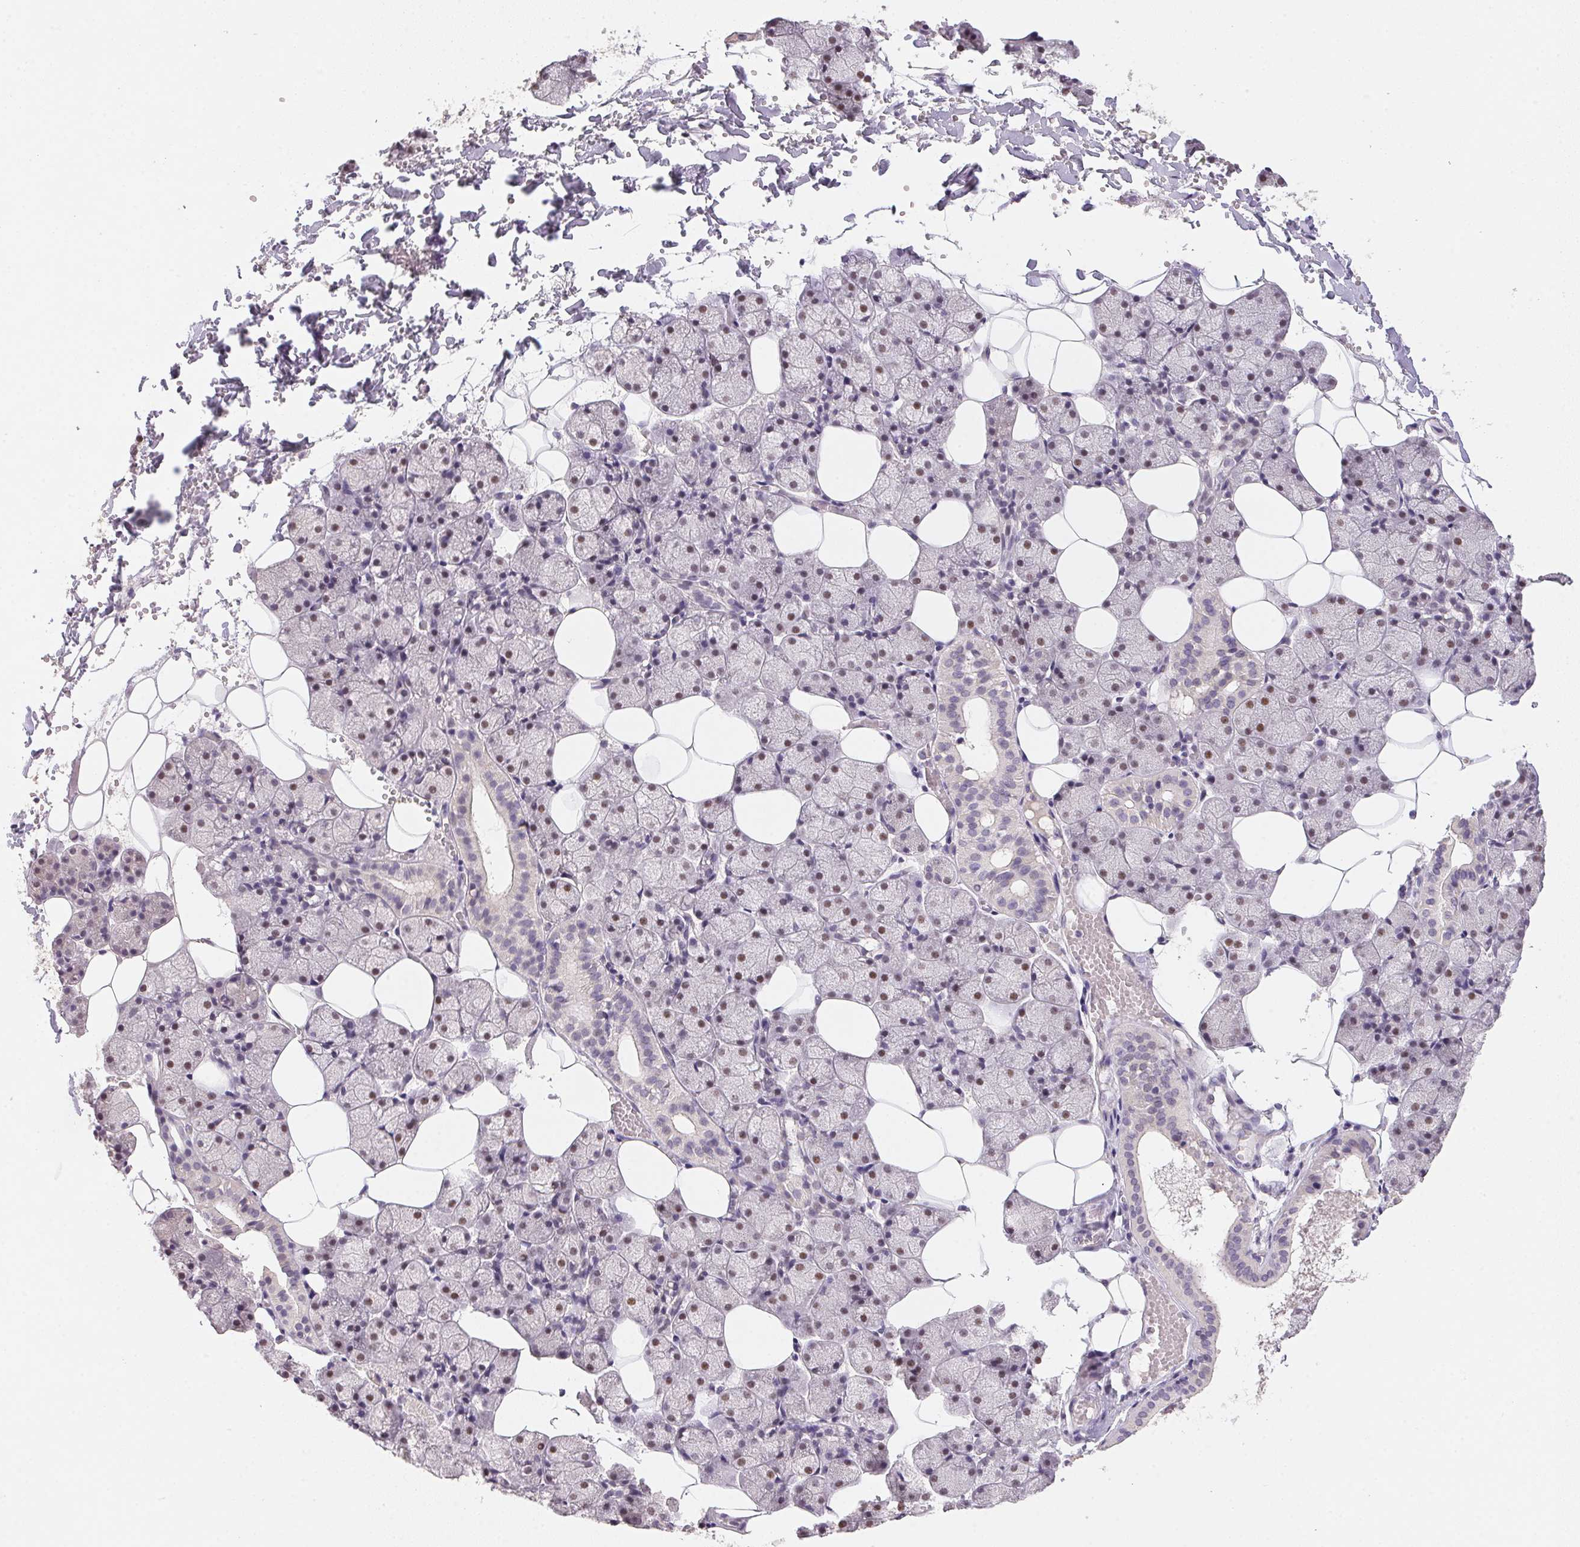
{"staining": {"intensity": "weak", "quantity": "<25%", "location": "nuclear"}, "tissue": "salivary gland", "cell_type": "Glandular cells", "image_type": "normal", "snomed": [{"axis": "morphology", "description": "Normal tissue, NOS"}, {"axis": "topography", "description": "Salivary gland"}], "caption": "This histopathology image is of benign salivary gland stained with immunohistochemistry (IHC) to label a protein in brown with the nuclei are counter-stained blue. There is no expression in glandular cells.", "gene": "POLR3G", "patient": {"sex": "male", "age": 38}}